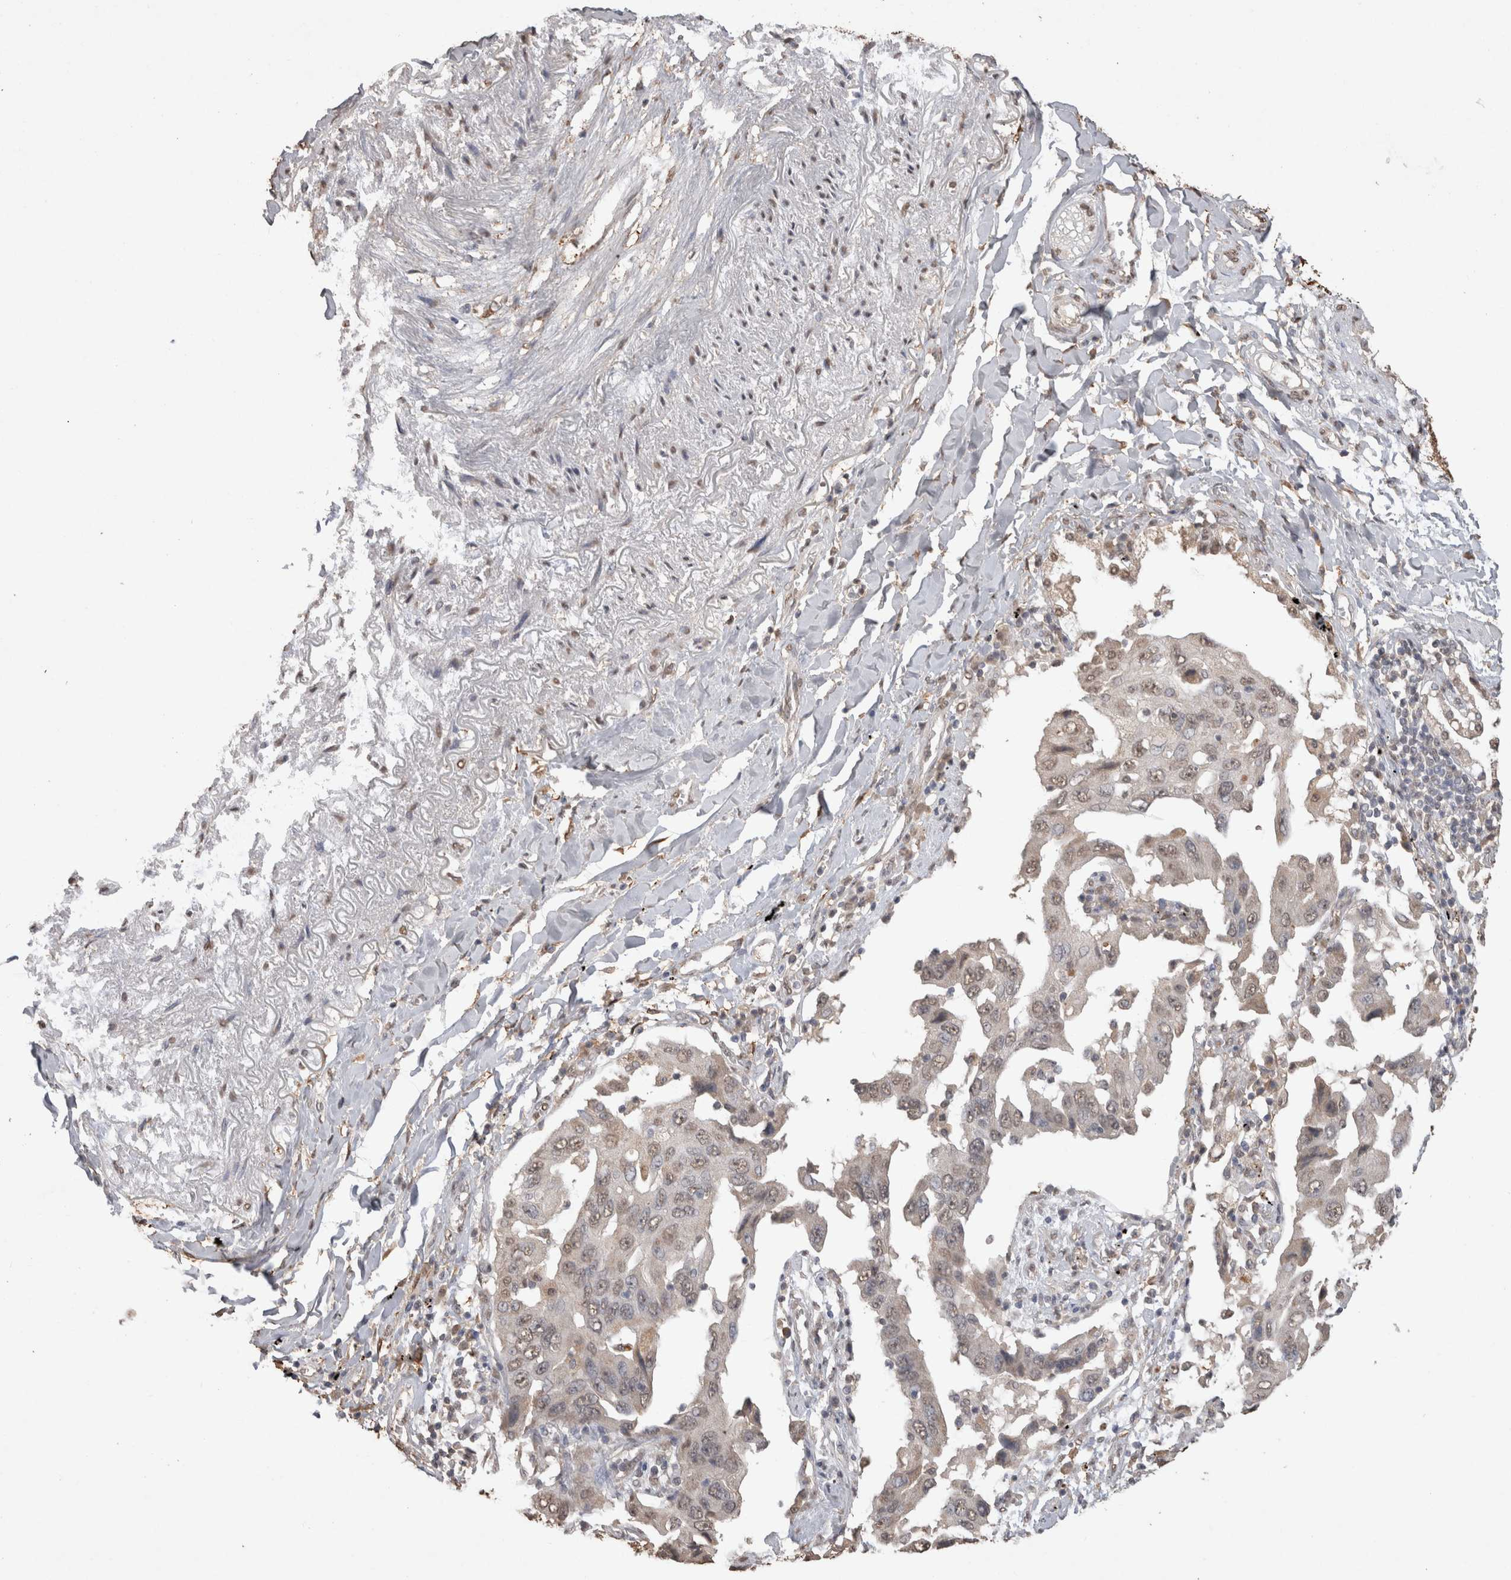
{"staining": {"intensity": "weak", "quantity": "25%-75%", "location": "nuclear"}, "tissue": "lung cancer", "cell_type": "Tumor cells", "image_type": "cancer", "snomed": [{"axis": "morphology", "description": "Adenocarcinoma, NOS"}, {"axis": "topography", "description": "Lung"}], "caption": "Human lung cancer stained with a brown dye displays weak nuclear positive expression in about 25%-75% of tumor cells.", "gene": "MLX", "patient": {"sex": "female", "age": 65}}